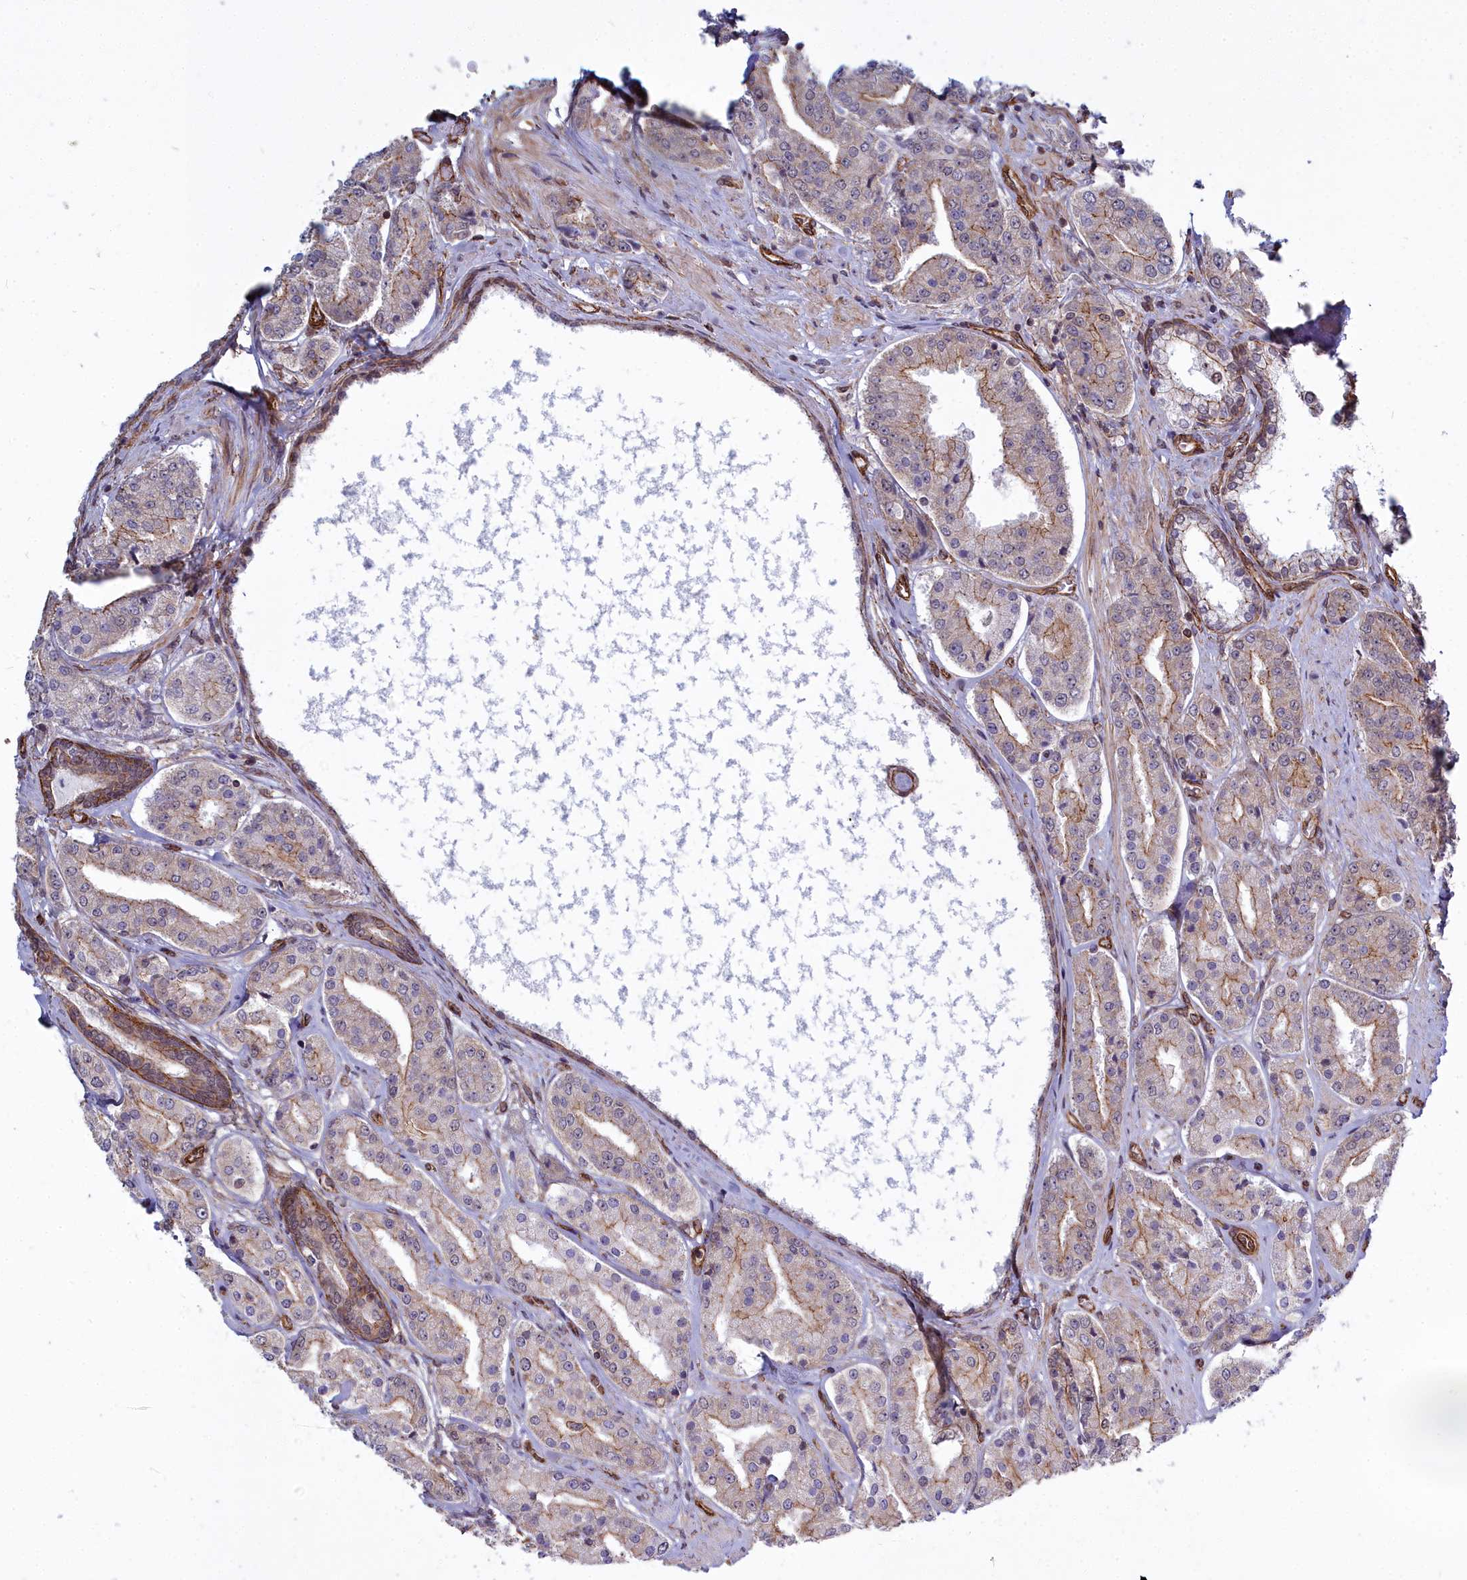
{"staining": {"intensity": "weak", "quantity": "25%-75%", "location": "cytoplasmic/membranous,nuclear"}, "tissue": "prostate cancer", "cell_type": "Tumor cells", "image_type": "cancer", "snomed": [{"axis": "morphology", "description": "Adenocarcinoma, High grade"}, {"axis": "topography", "description": "Prostate"}], "caption": "High-grade adenocarcinoma (prostate) stained with a brown dye demonstrates weak cytoplasmic/membranous and nuclear positive positivity in approximately 25%-75% of tumor cells.", "gene": "YJU2", "patient": {"sex": "male", "age": 63}}